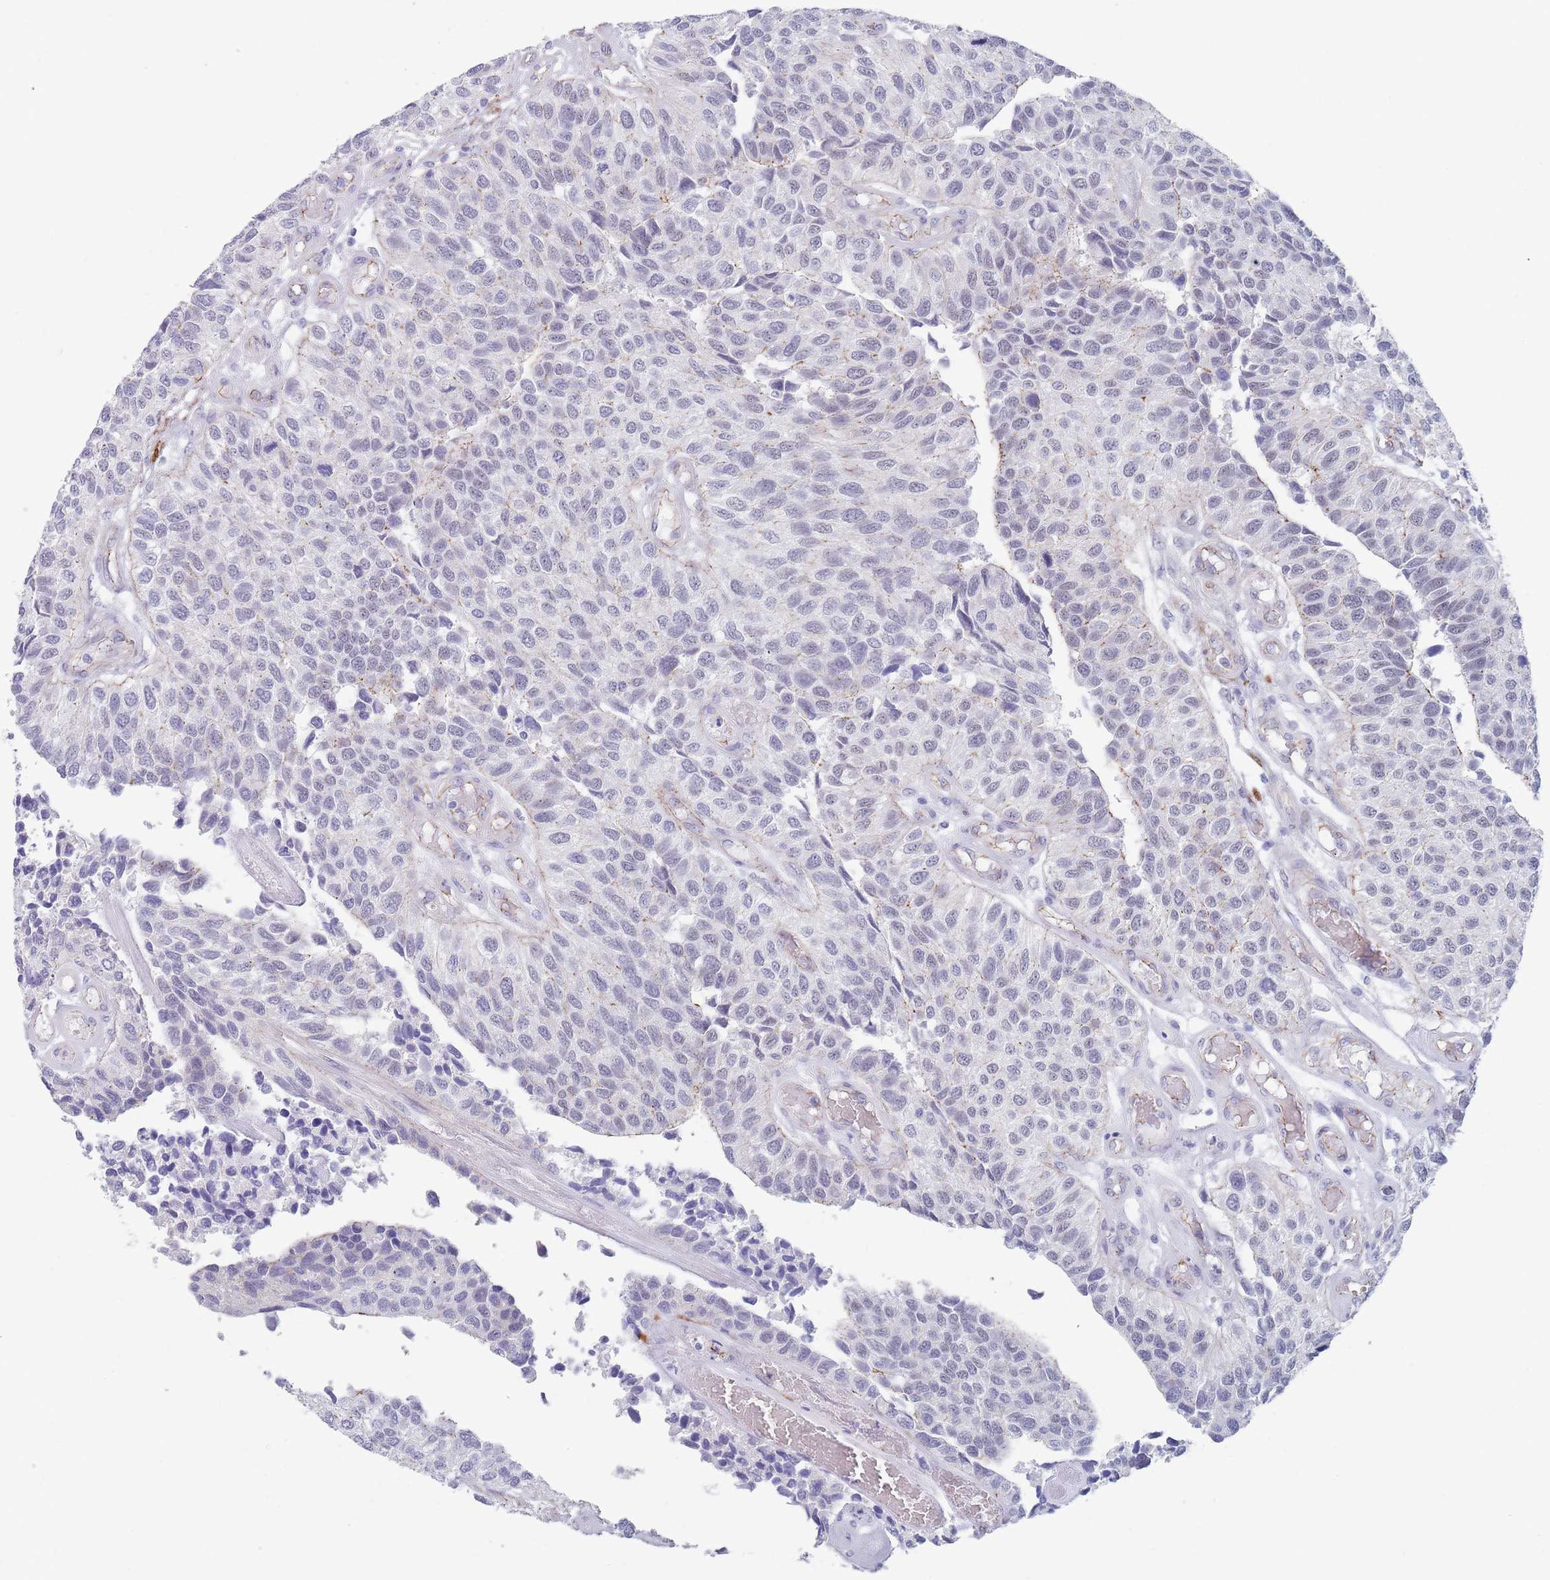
{"staining": {"intensity": "negative", "quantity": "none", "location": "none"}, "tissue": "urothelial cancer", "cell_type": "Tumor cells", "image_type": "cancer", "snomed": [{"axis": "morphology", "description": "Urothelial carcinoma, NOS"}, {"axis": "topography", "description": "Urinary bladder"}], "caption": "An image of human transitional cell carcinoma is negative for staining in tumor cells. The staining was performed using DAB (3,3'-diaminobenzidine) to visualize the protein expression in brown, while the nuclei were stained in blue with hematoxylin (Magnification: 20x).", "gene": "OR5A2", "patient": {"sex": "male", "age": 55}}